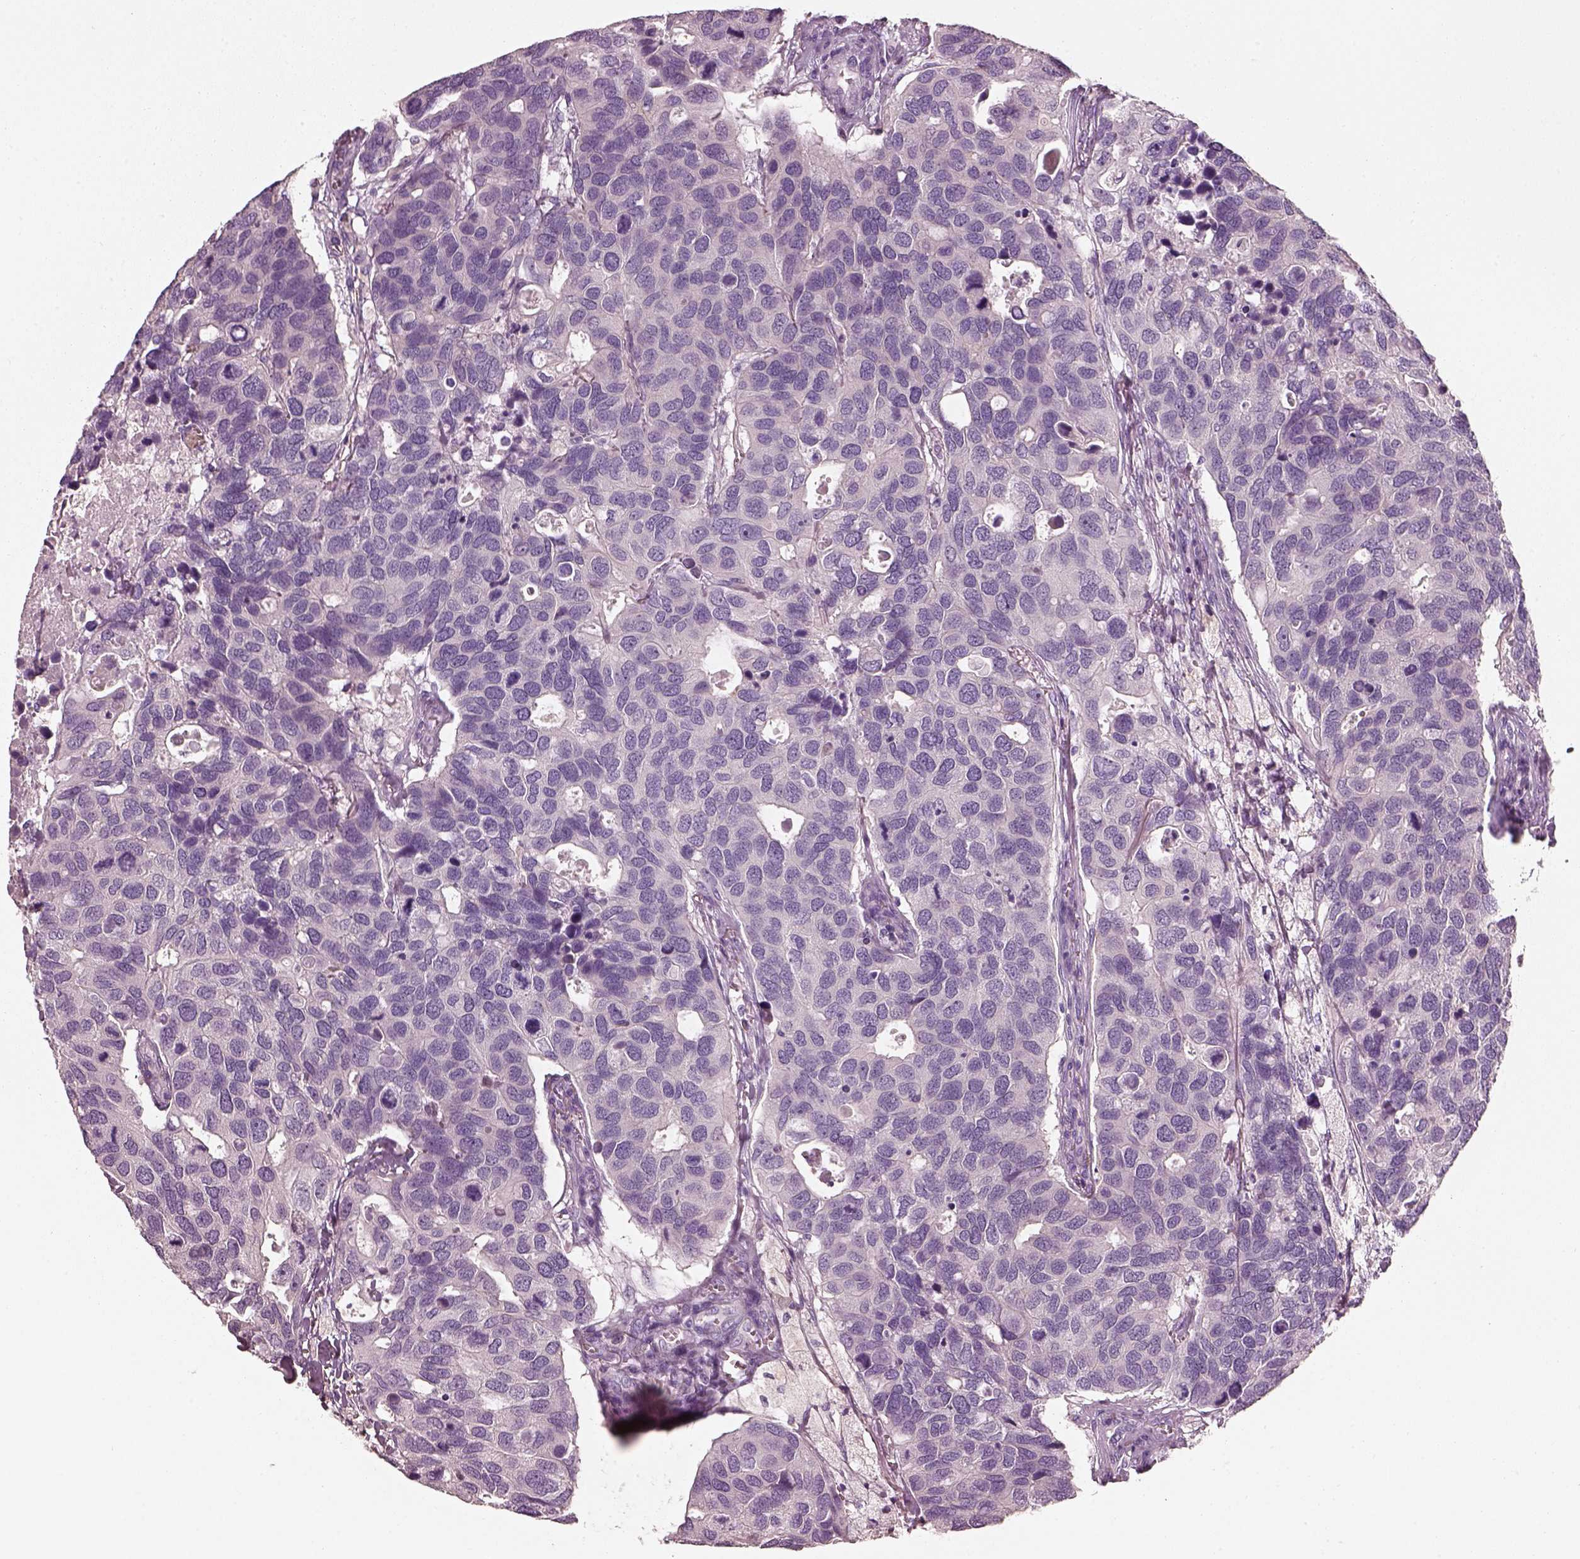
{"staining": {"intensity": "negative", "quantity": "none", "location": "none"}, "tissue": "breast cancer", "cell_type": "Tumor cells", "image_type": "cancer", "snomed": [{"axis": "morphology", "description": "Duct carcinoma"}, {"axis": "topography", "description": "Breast"}], "caption": "Tumor cells are negative for brown protein staining in intraductal carcinoma (breast). (DAB immunohistochemistry visualized using brightfield microscopy, high magnification).", "gene": "PNOC", "patient": {"sex": "female", "age": 83}}